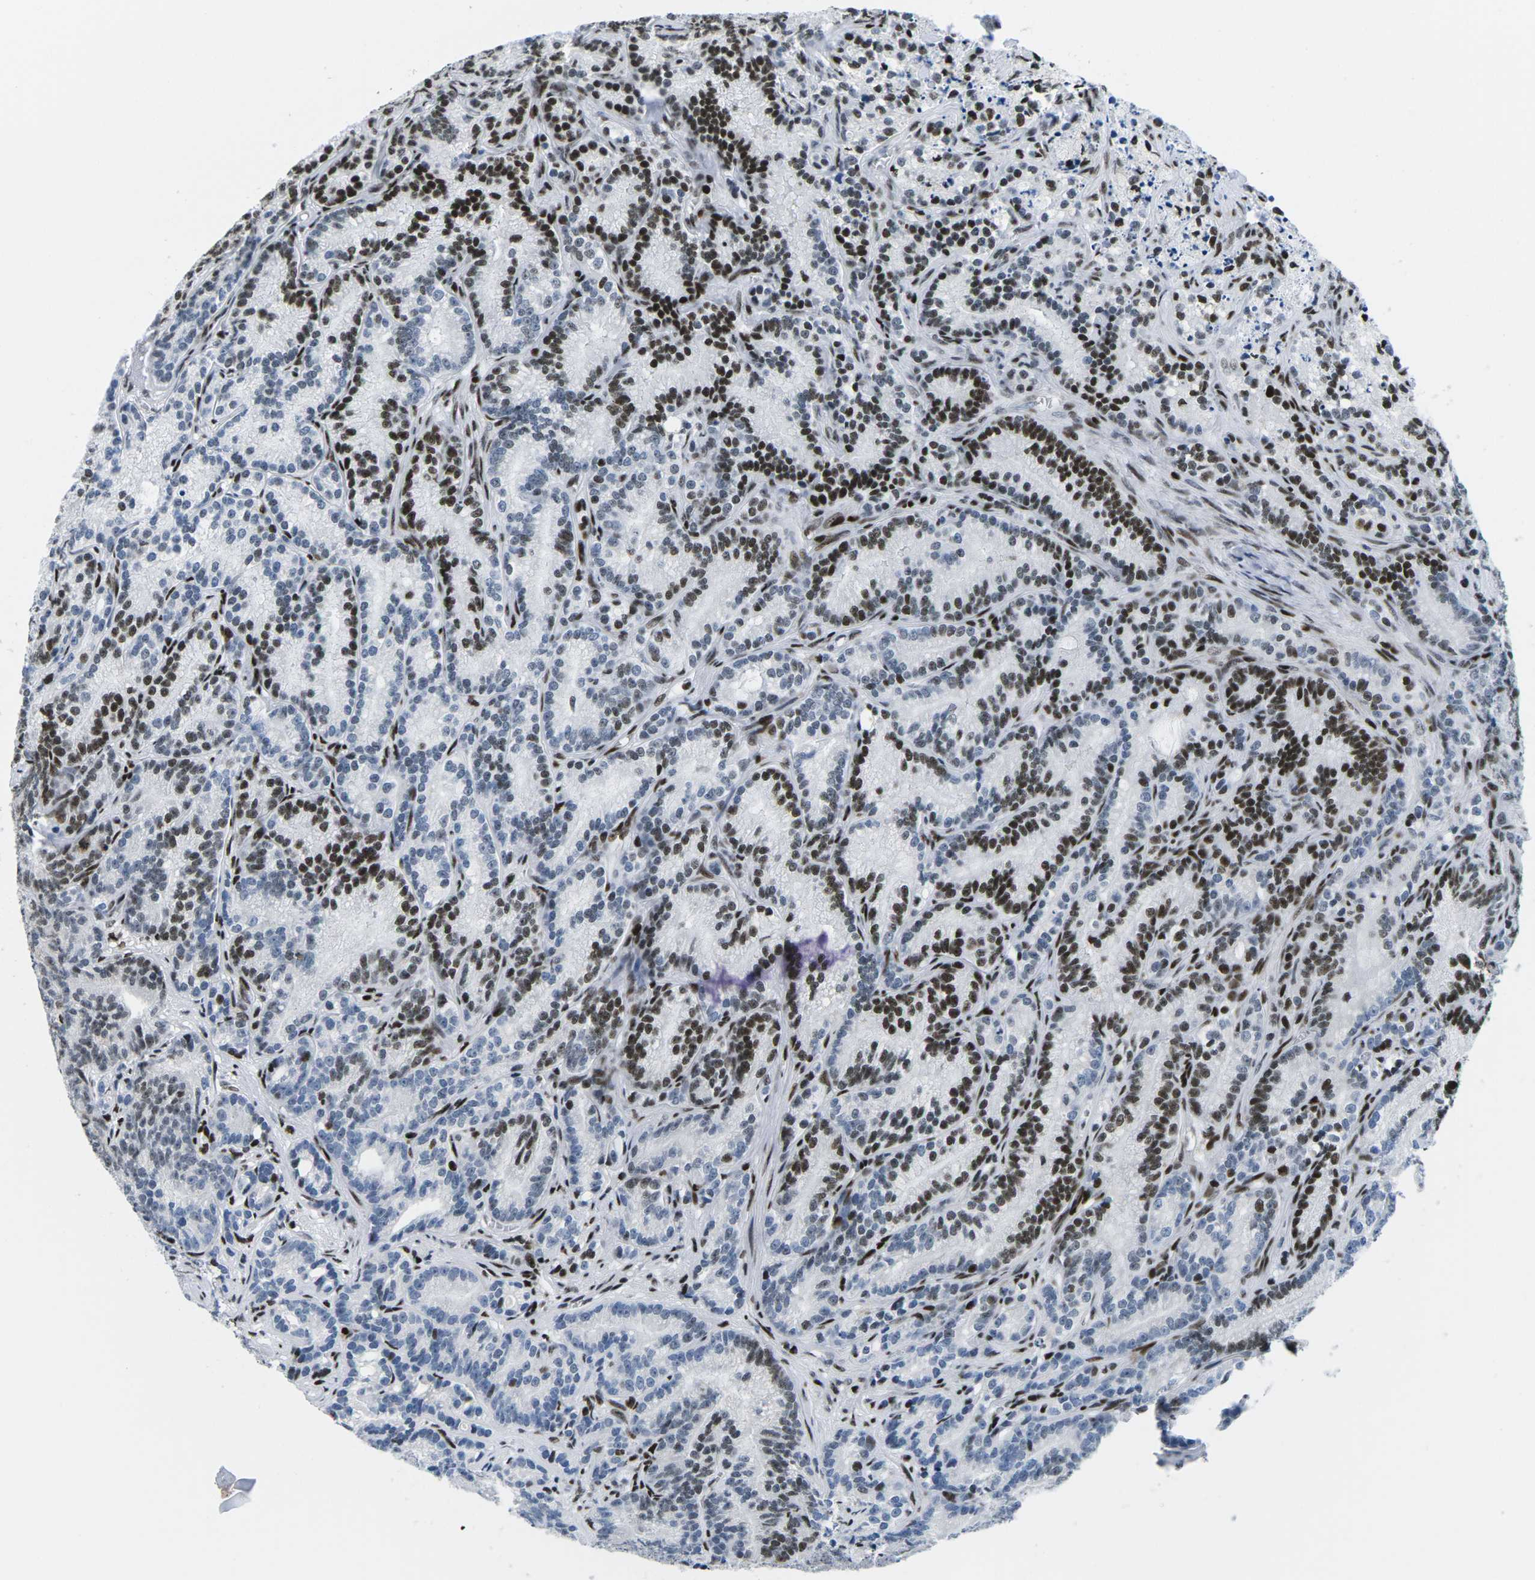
{"staining": {"intensity": "strong", "quantity": "25%-75%", "location": "nuclear"}, "tissue": "prostate cancer", "cell_type": "Tumor cells", "image_type": "cancer", "snomed": [{"axis": "morphology", "description": "Adenocarcinoma, Low grade"}, {"axis": "topography", "description": "Prostate"}], "caption": "An immunohistochemistry (IHC) micrograph of tumor tissue is shown. Protein staining in brown shows strong nuclear positivity in low-grade adenocarcinoma (prostate) within tumor cells.", "gene": "ATF1", "patient": {"sex": "male", "age": 89}}